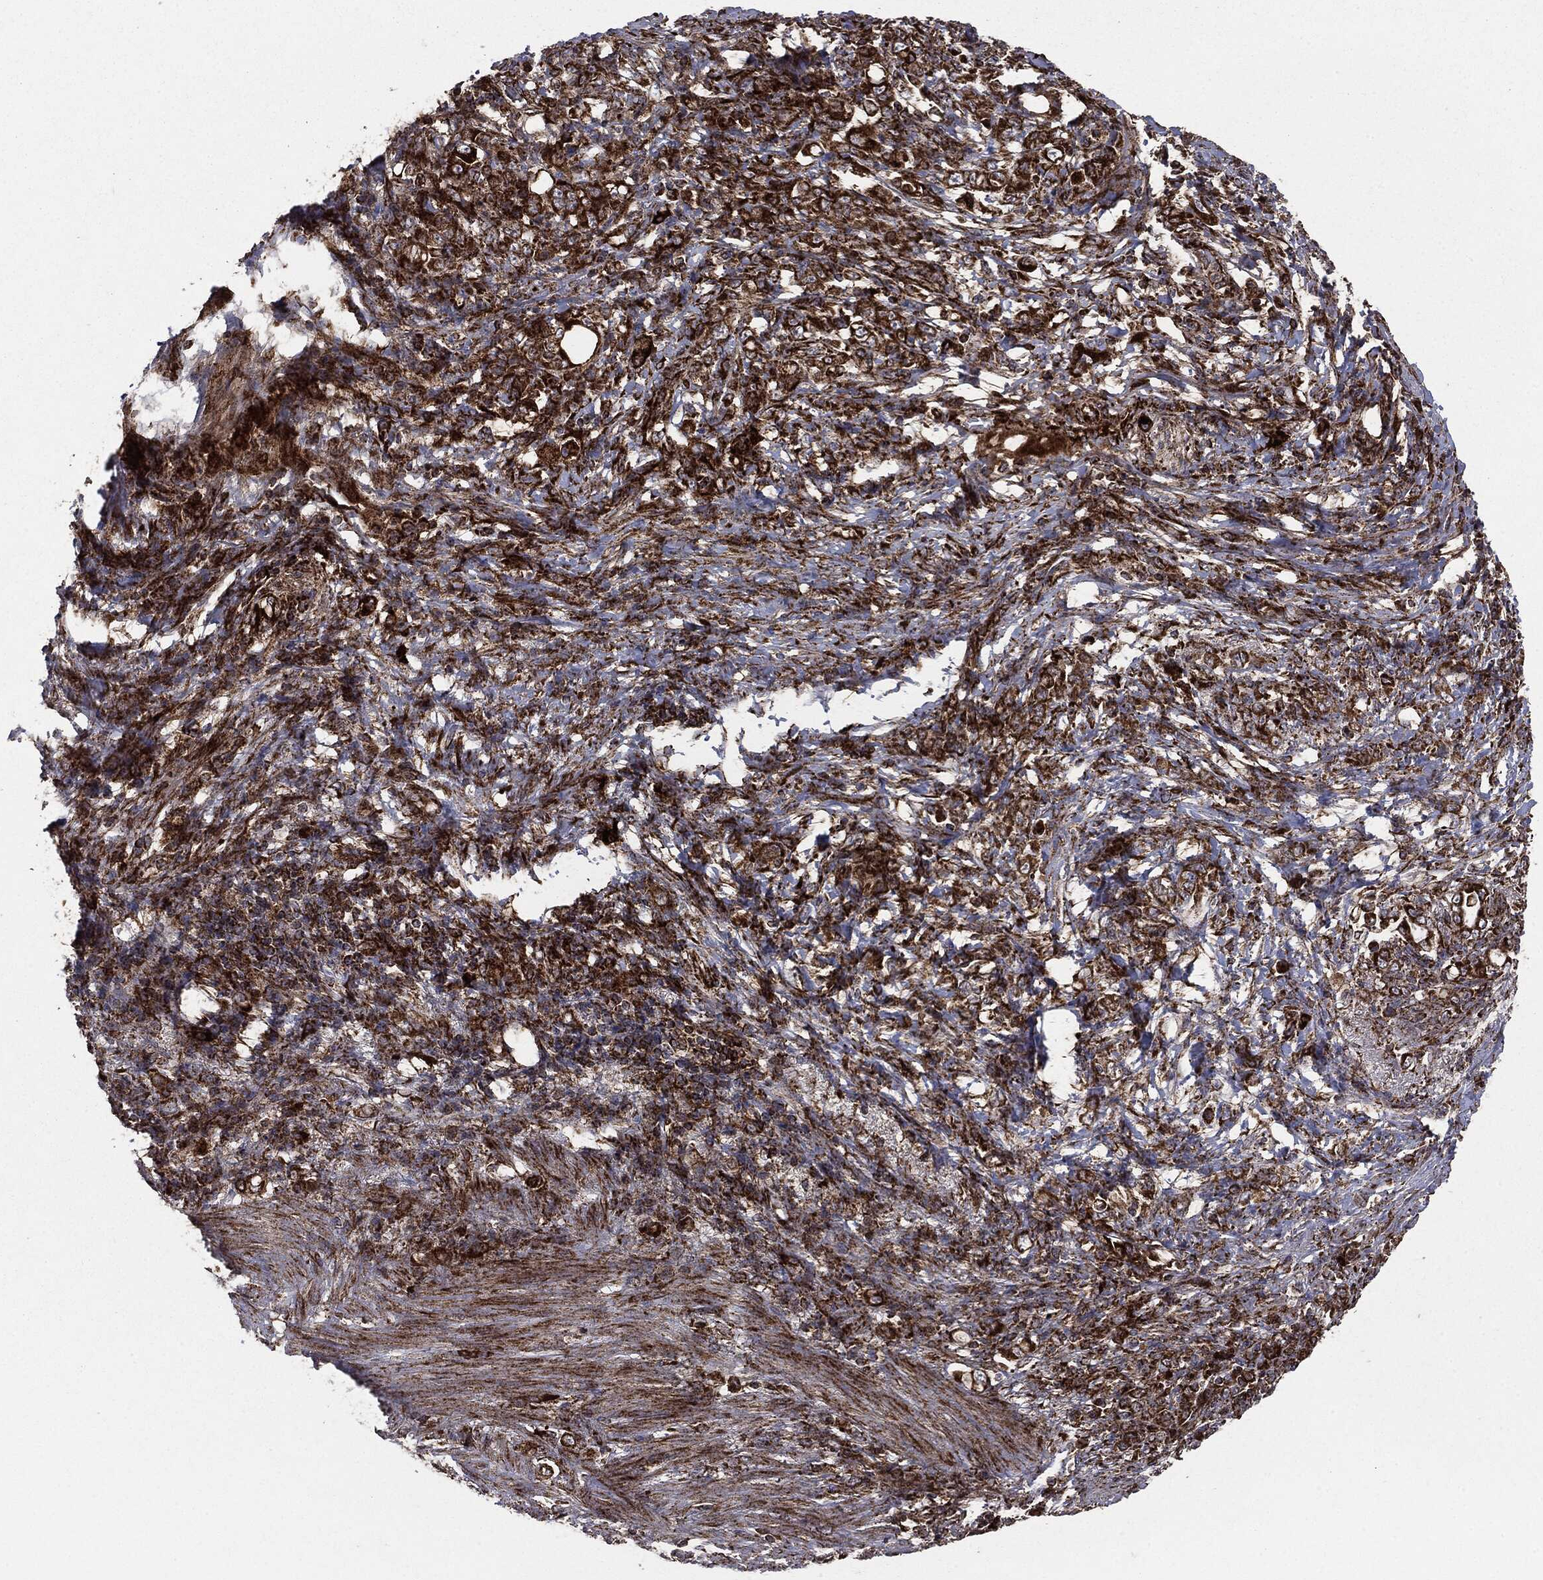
{"staining": {"intensity": "strong", "quantity": ">75%", "location": "cytoplasmic/membranous"}, "tissue": "stomach cancer", "cell_type": "Tumor cells", "image_type": "cancer", "snomed": [{"axis": "morphology", "description": "Normal tissue, NOS"}, {"axis": "morphology", "description": "Adenocarcinoma, NOS"}, {"axis": "topography", "description": "Stomach"}], "caption": "Protein analysis of stomach cancer (adenocarcinoma) tissue exhibits strong cytoplasmic/membranous staining in about >75% of tumor cells.", "gene": "MAP2K1", "patient": {"sex": "female", "age": 79}}